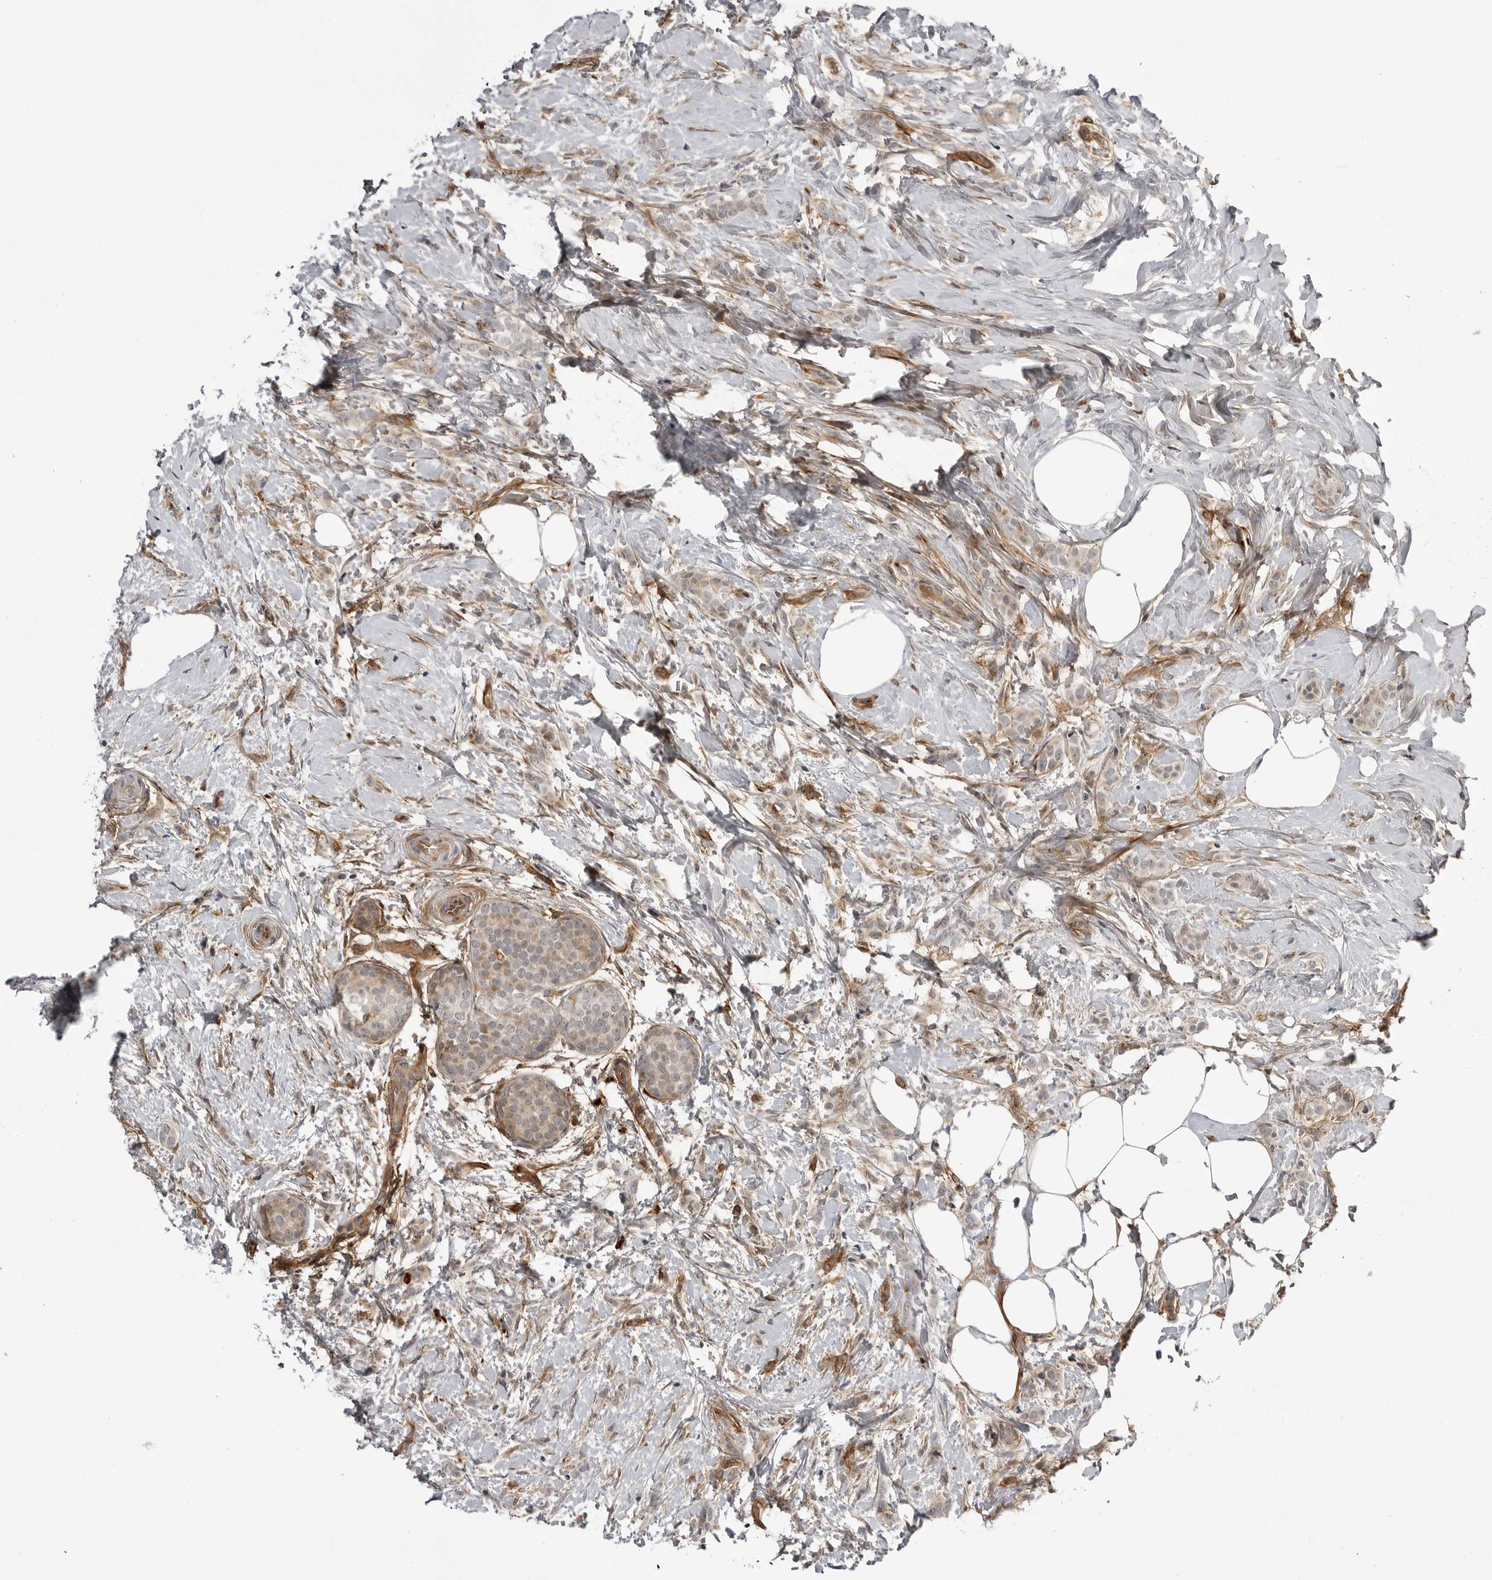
{"staining": {"intensity": "weak", "quantity": "25%-75%", "location": "cytoplasmic/membranous"}, "tissue": "breast cancer", "cell_type": "Tumor cells", "image_type": "cancer", "snomed": [{"axis": "morphology", "description": "Lobular carcinoma, in situ"}, {"axis": "morphology", "description": "Lobular carcinoma"}, {"axis": "topography", "description": "Breast"}], "caption": "Breast cancer was stained to show a protein in brown. There is low levels of weak cytoplasmic/membranous positivity in about 25%-75% of tumor cells.", "gene": "ARL5A", "patient": {"sex": "female", "age": 41}}